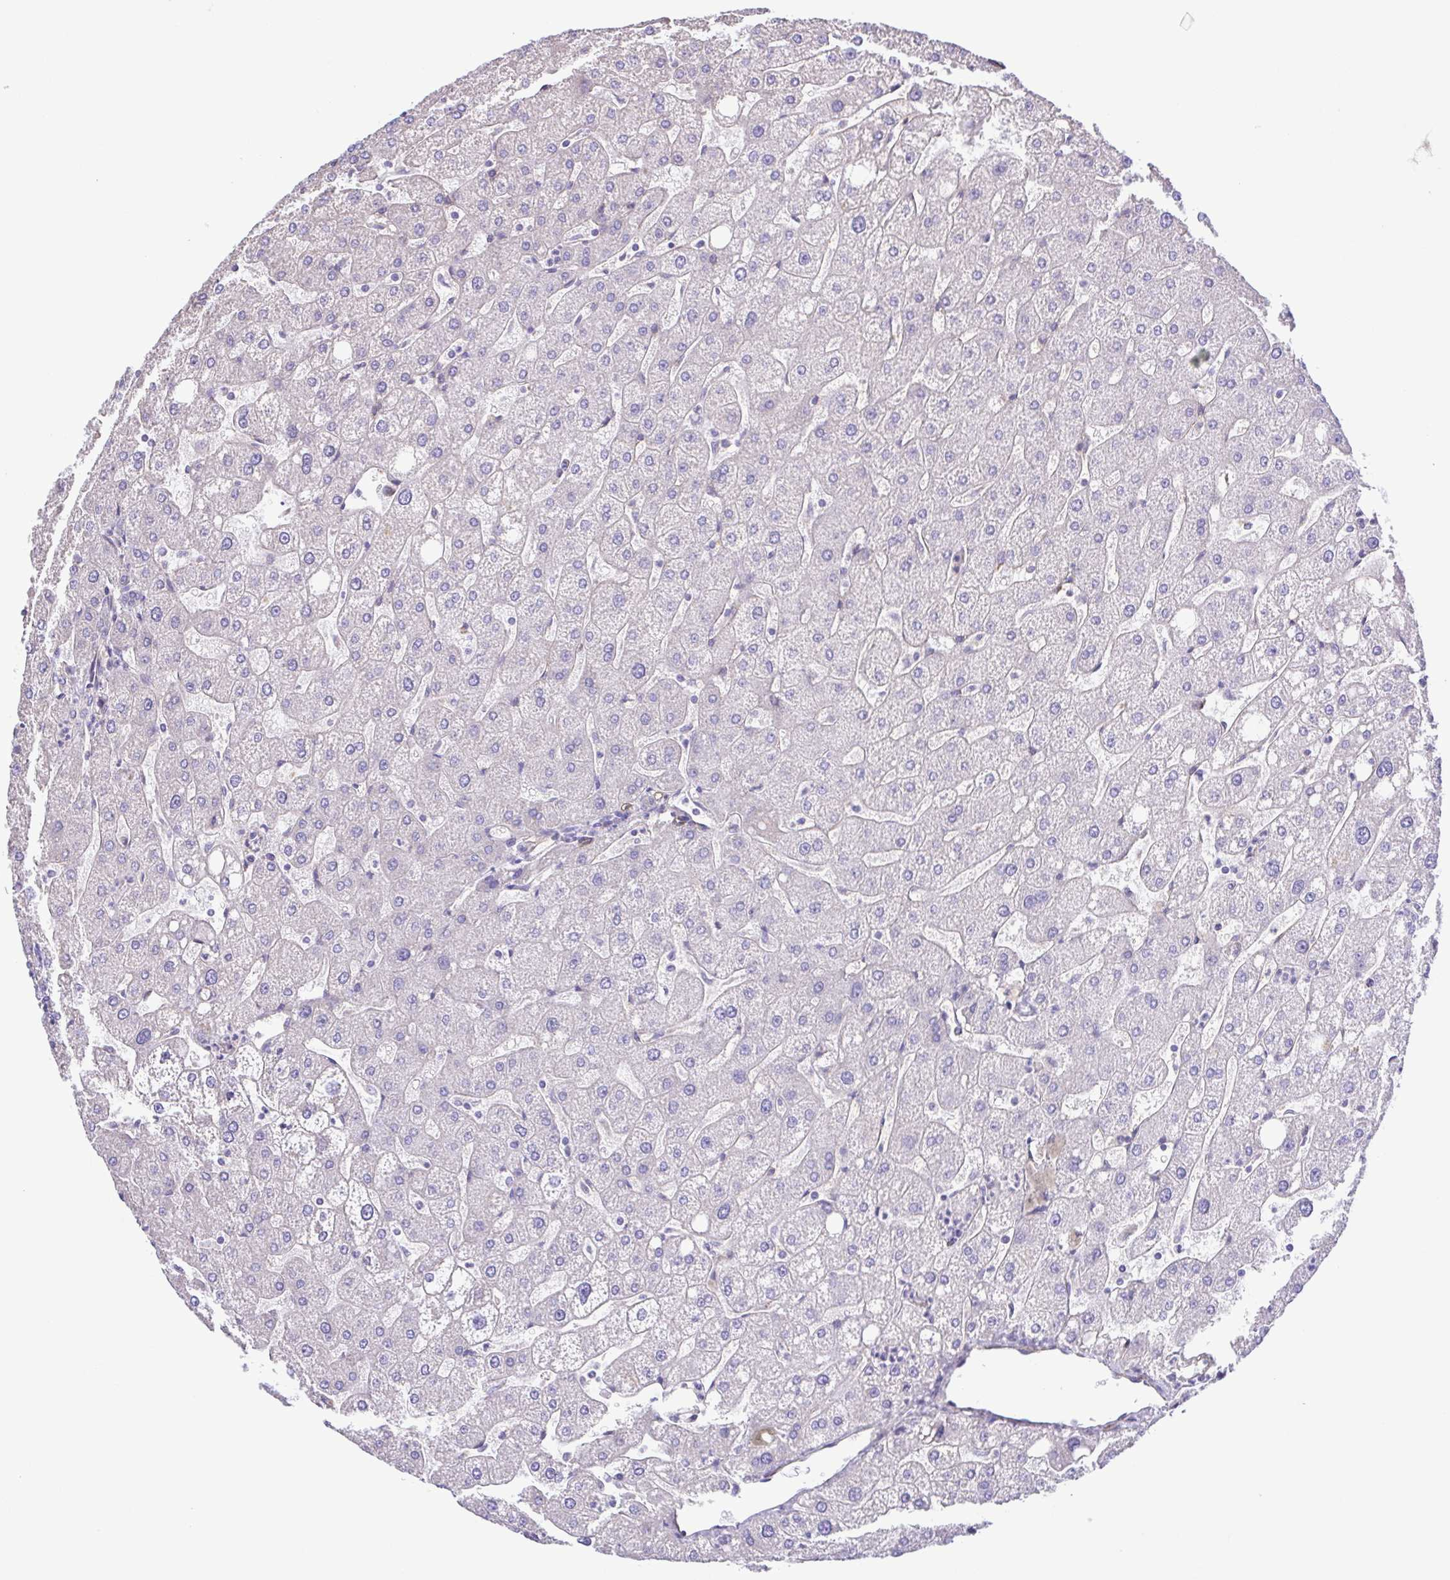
{"staining": {"intensity": "negative", "quantity": "none", "location": "none"}, "tissue": "liver", "cell_type": "Cholangiocytes", "image_type": "normal", "snomed": [{"axis": "morphology", "description": "Normal tissue, NOS"}, {"axis": "topography", "description": "Liver"}], "caption": "Micrograph shows no protein positivity in cholangiocytes of normal liver.", "gene": "FLT1", "patient": {"sex": "male", "age": 67}}